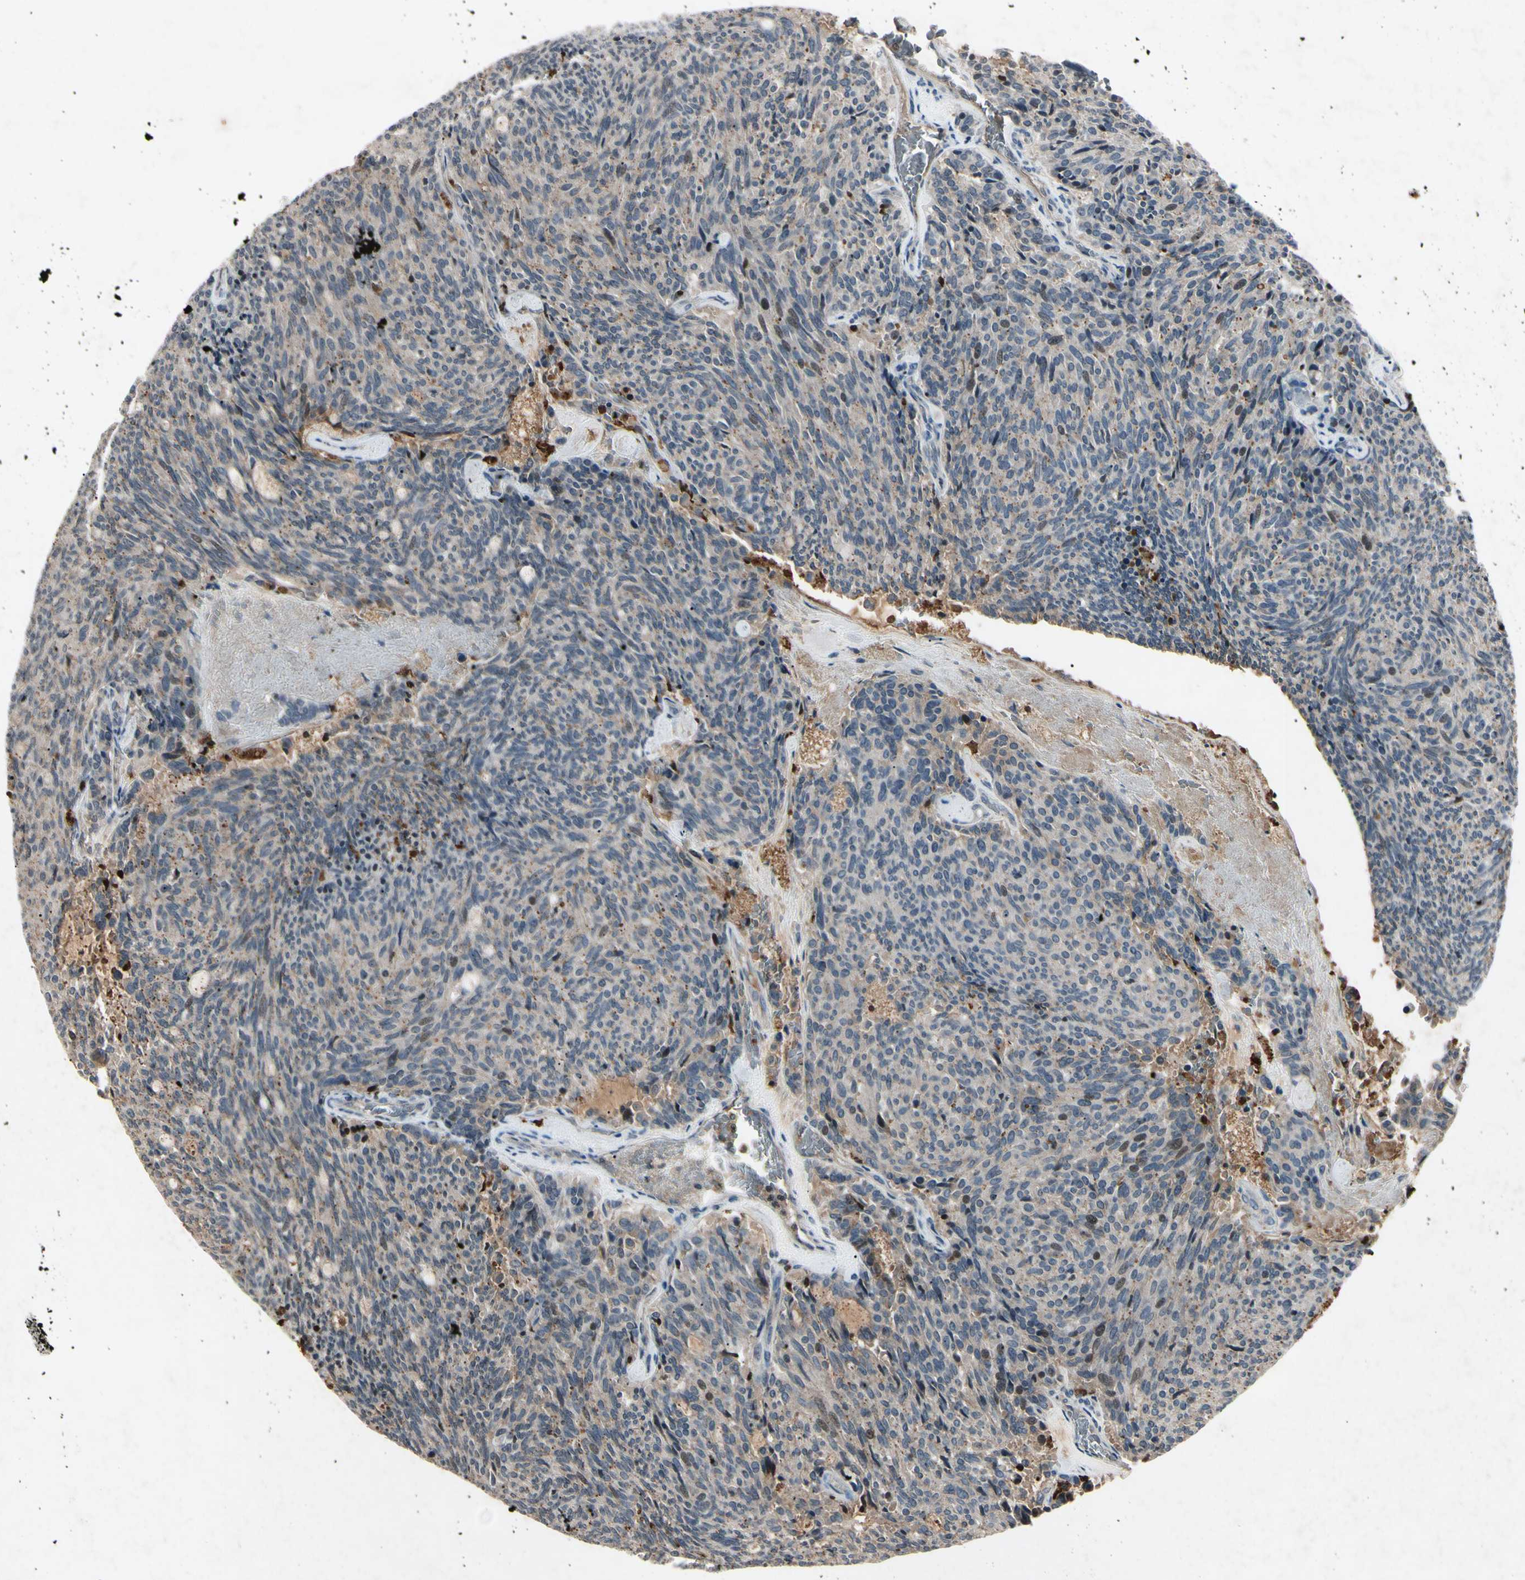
{"staining": {"intensity": "moderate", "quantity": "<25%", "location": "nuclear"}, "tissue": "carcinoid", "cell_type": "Tumor cells", "image_type": "cancer", "snomed": [{"axis": "morphology", "description": "Carcinoid, malignant, NOS"}, {"axis": "topography", "description": "Pancreas"}], "caption": "Immunohistochemical staining of human carcinoid reveals moderate nuclear protein staining in about <25% of tumor cells.", "gene": "AEBP1", "patient": {"sex": "female", "age": 54}}